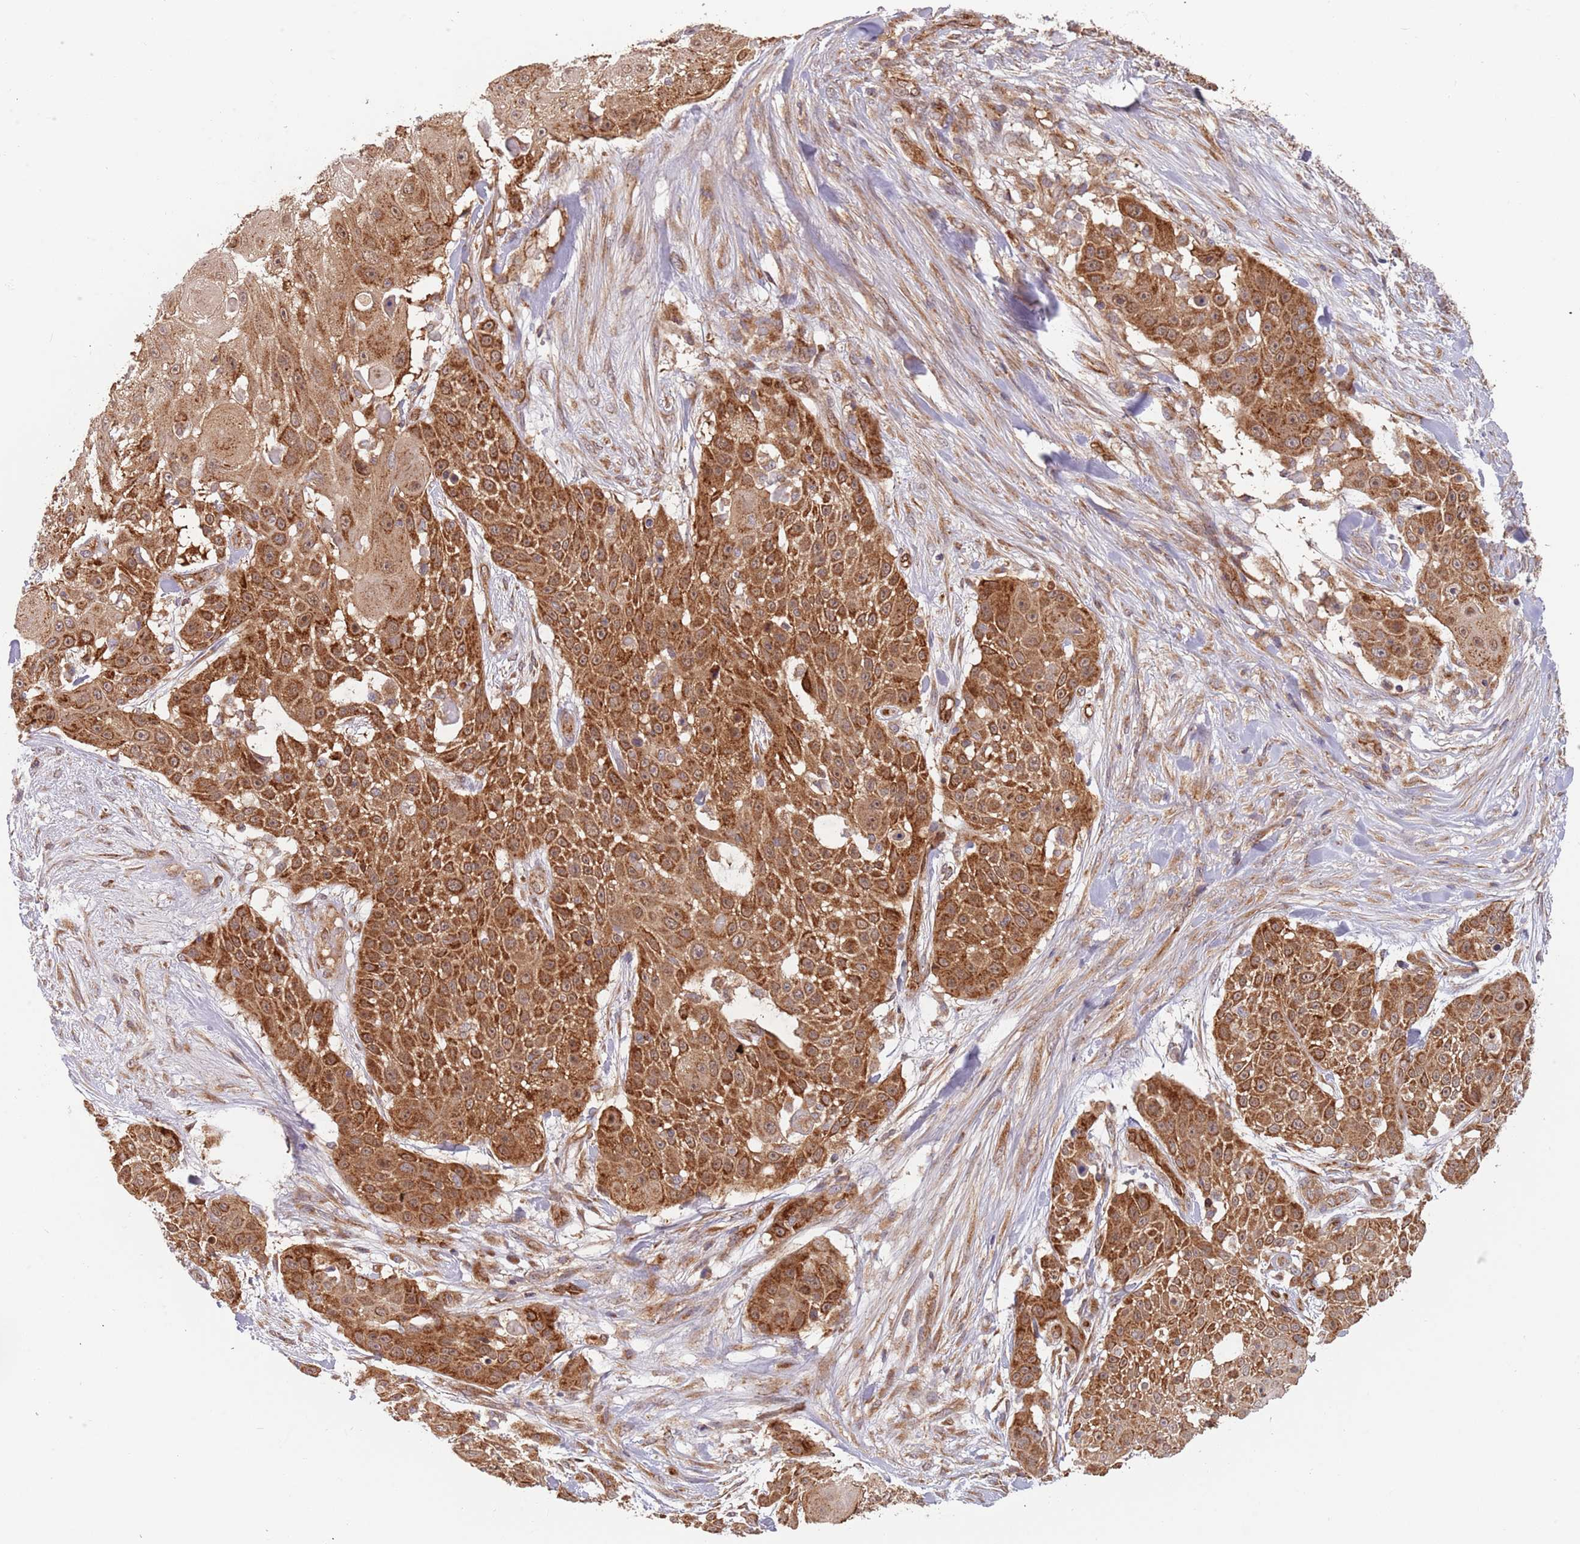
{"staining": {"intensity": "strong", "quantity": ">75%", "location": "cytoplasmic/membranous"}, "tissue": "skin cancer", "cell_type": "Tumor cells", "image_type": "cancer", "snomed": [{"axis": "morphology", "description": "Squamous cell carcinoma, NOS"}, {"axis": "topography", "description": "Skin"}], "caption": "Skin cancer stained for a protein (brown) exhibits strong cytoplasmic/membranous positive expression in approximately >75% of tumor cells.", "gene": "GUK1", "patient": {"sex": "female", "age": 86}}